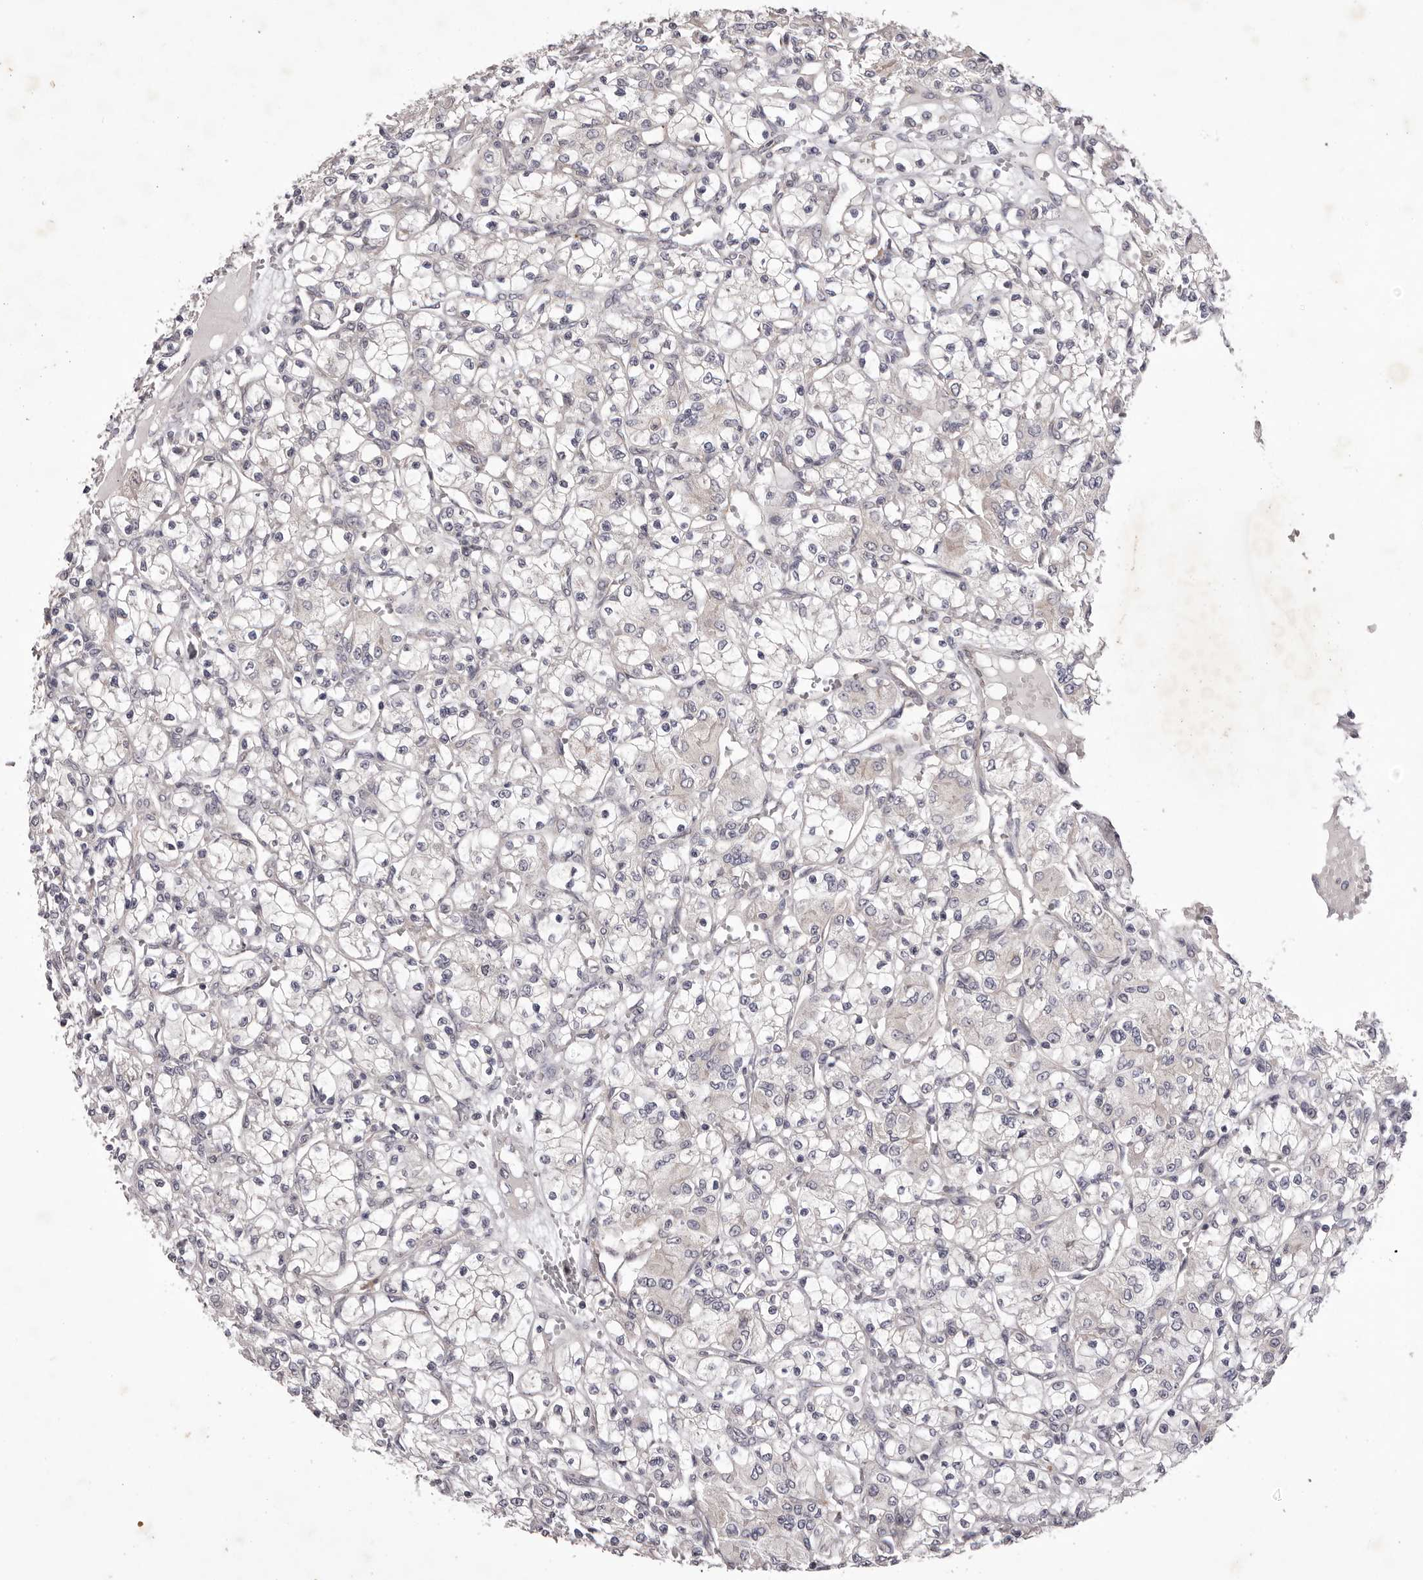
{"staining": {"intensity": "negative", "quantity": "none", "location": "none"}, "tissue": "renal cancer", "cell_type": "Tumor cells", "image_type": "cancer", "snomed": [{"axis": "morphology", "description": "Adenocarcinoma, NOS"}, {"axis": "topography", "description": "Kidney"}], "caption": "IHC micrograph of renal cancer (adenocarcinoma) stained for a protein (brown), which shows no expression in tumor cells. (Immunohistochemistry, brightfield microscopy, high magnification).", "gene": "PNRC1", "patient": {"sex": "female", "age": 59}}